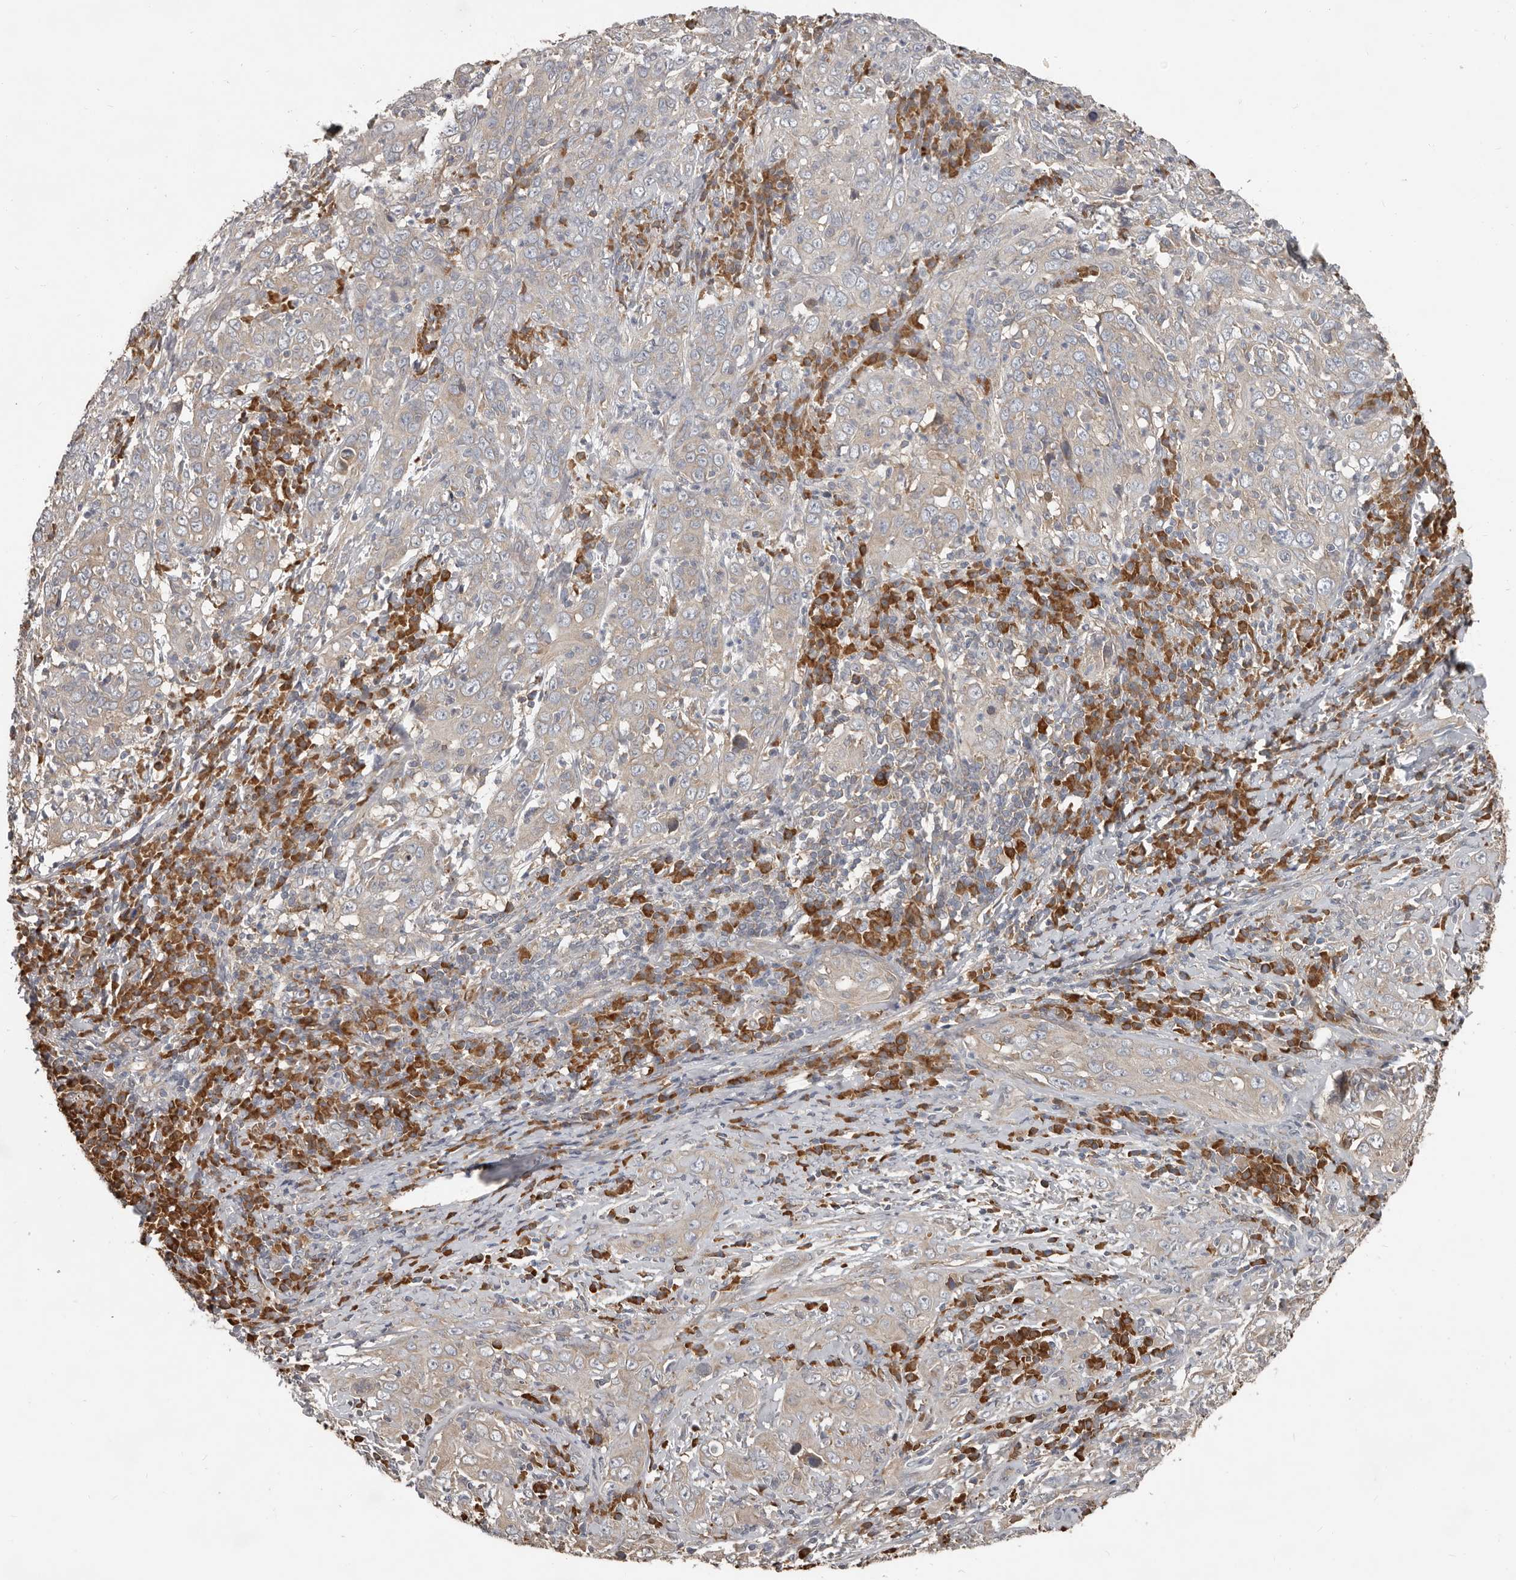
{"staining": {"intensity": "weak", "quantity": "25%-75%", "location": "cytoplasmic/membranous"}, "tissue": "cervical cancer", "cell_type": "Tumor cells", "image_type": "cancer", "snomed": [{"axis": "morphology", "description": "Squamous cell carcinoma, NOS"}, {"axis": "topography", "description": "Cervix"}], "caption": "Approximately 25%-75% of tumor cells in human squamous cell carcinoma (cervical) exhibit weak cytoplasmic/membranous protein staining as visualized by brown immunohistochemical staining.", "gene": "AKNAD1", "patient": {"sex": "female", "age": 46}}